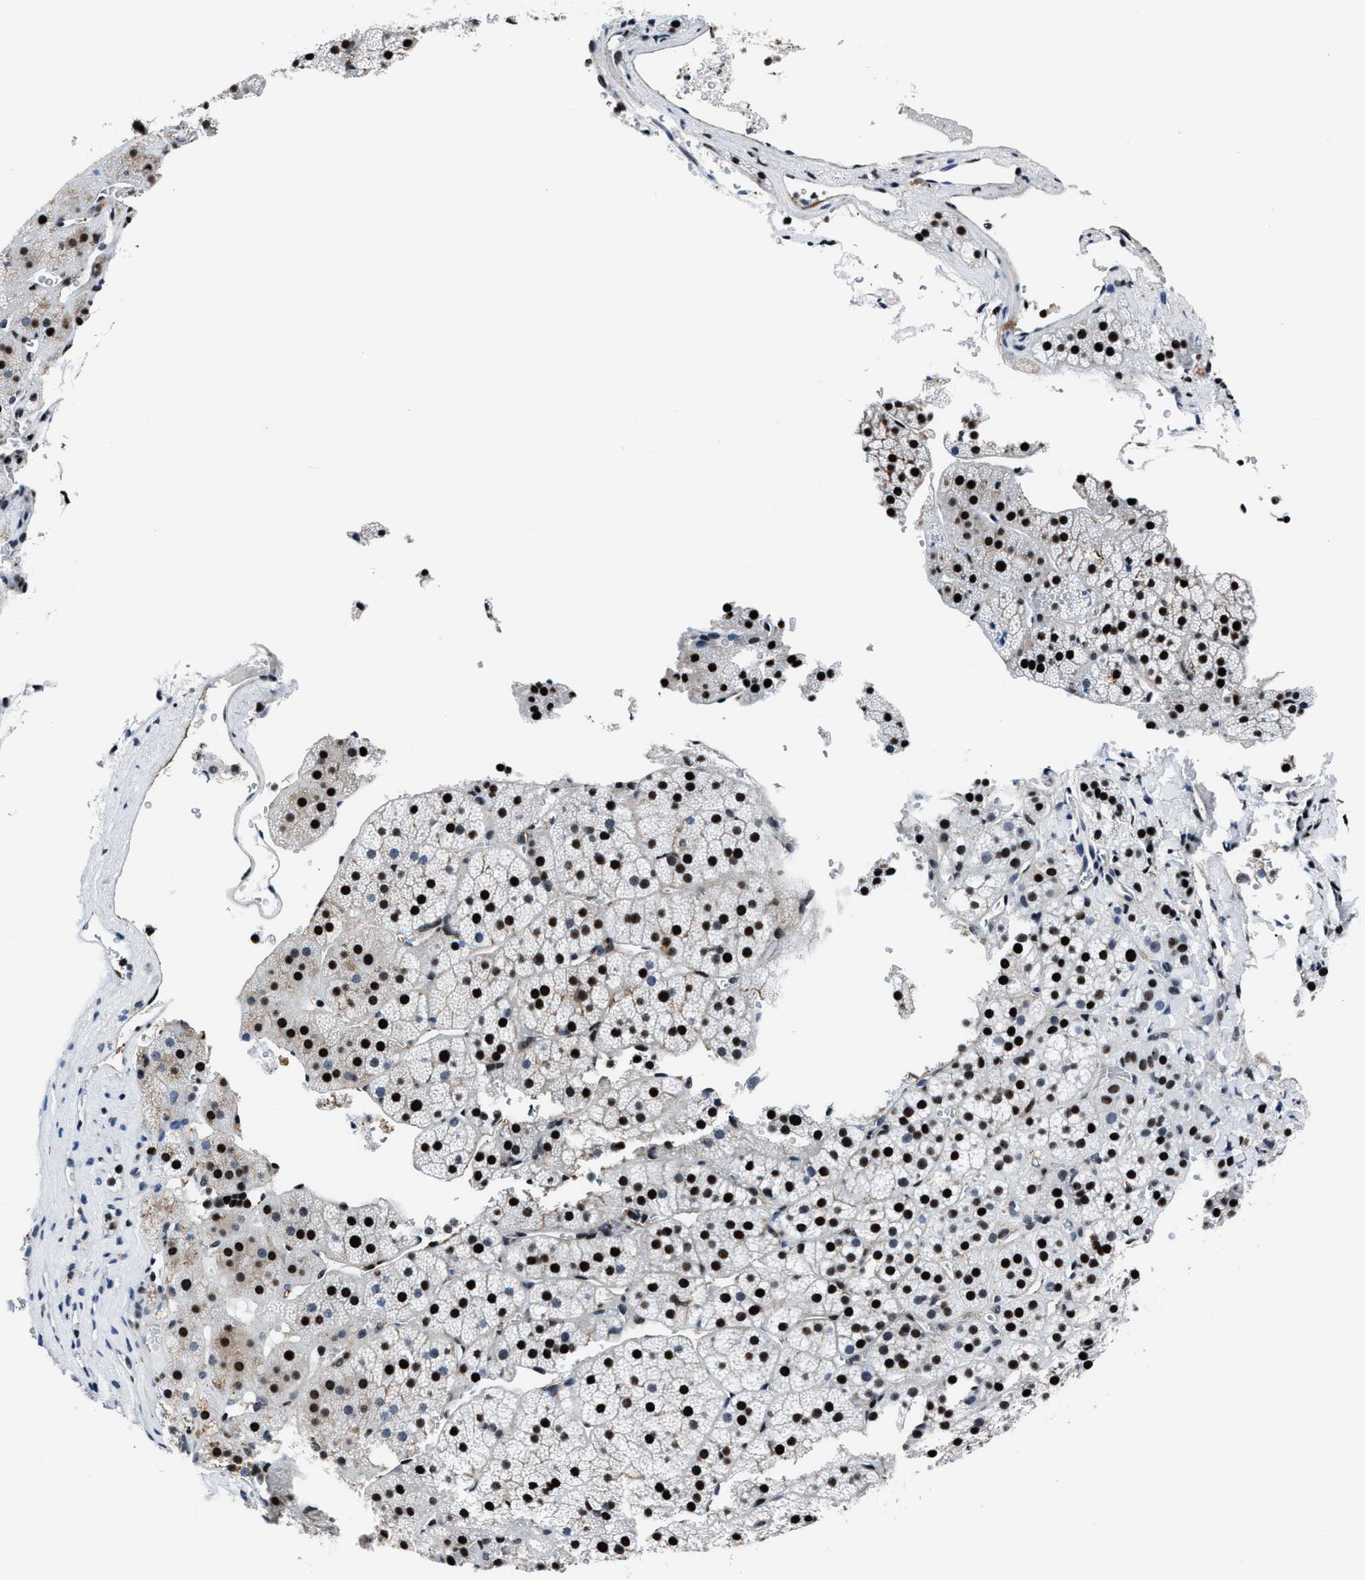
{"staining": {"intensity": "strong", "quantity": ">75%", "location": "nuclear"}, "tissue": "adrenal gland", "cell_type": "Glandular cells", "image_type": "normal", "snomed": [{"axis": "morphology", "description": "Normal tissue, NOS"}, {"axis": "topography", "description": "Adrenal gland"}], "caption": "Brown immunohistochemical staining in unremarkable adrenal gland shows strong nuclear expression in approximately >75% of glandular cells. The staining was performed using DAB (3,3'-diaminobenzidine), with brown indicating positive protein expression. Nuclei are stained blue with hematoxylin.", "gene": "PPIE", "patient": {"sex": "female", "age": 44}}